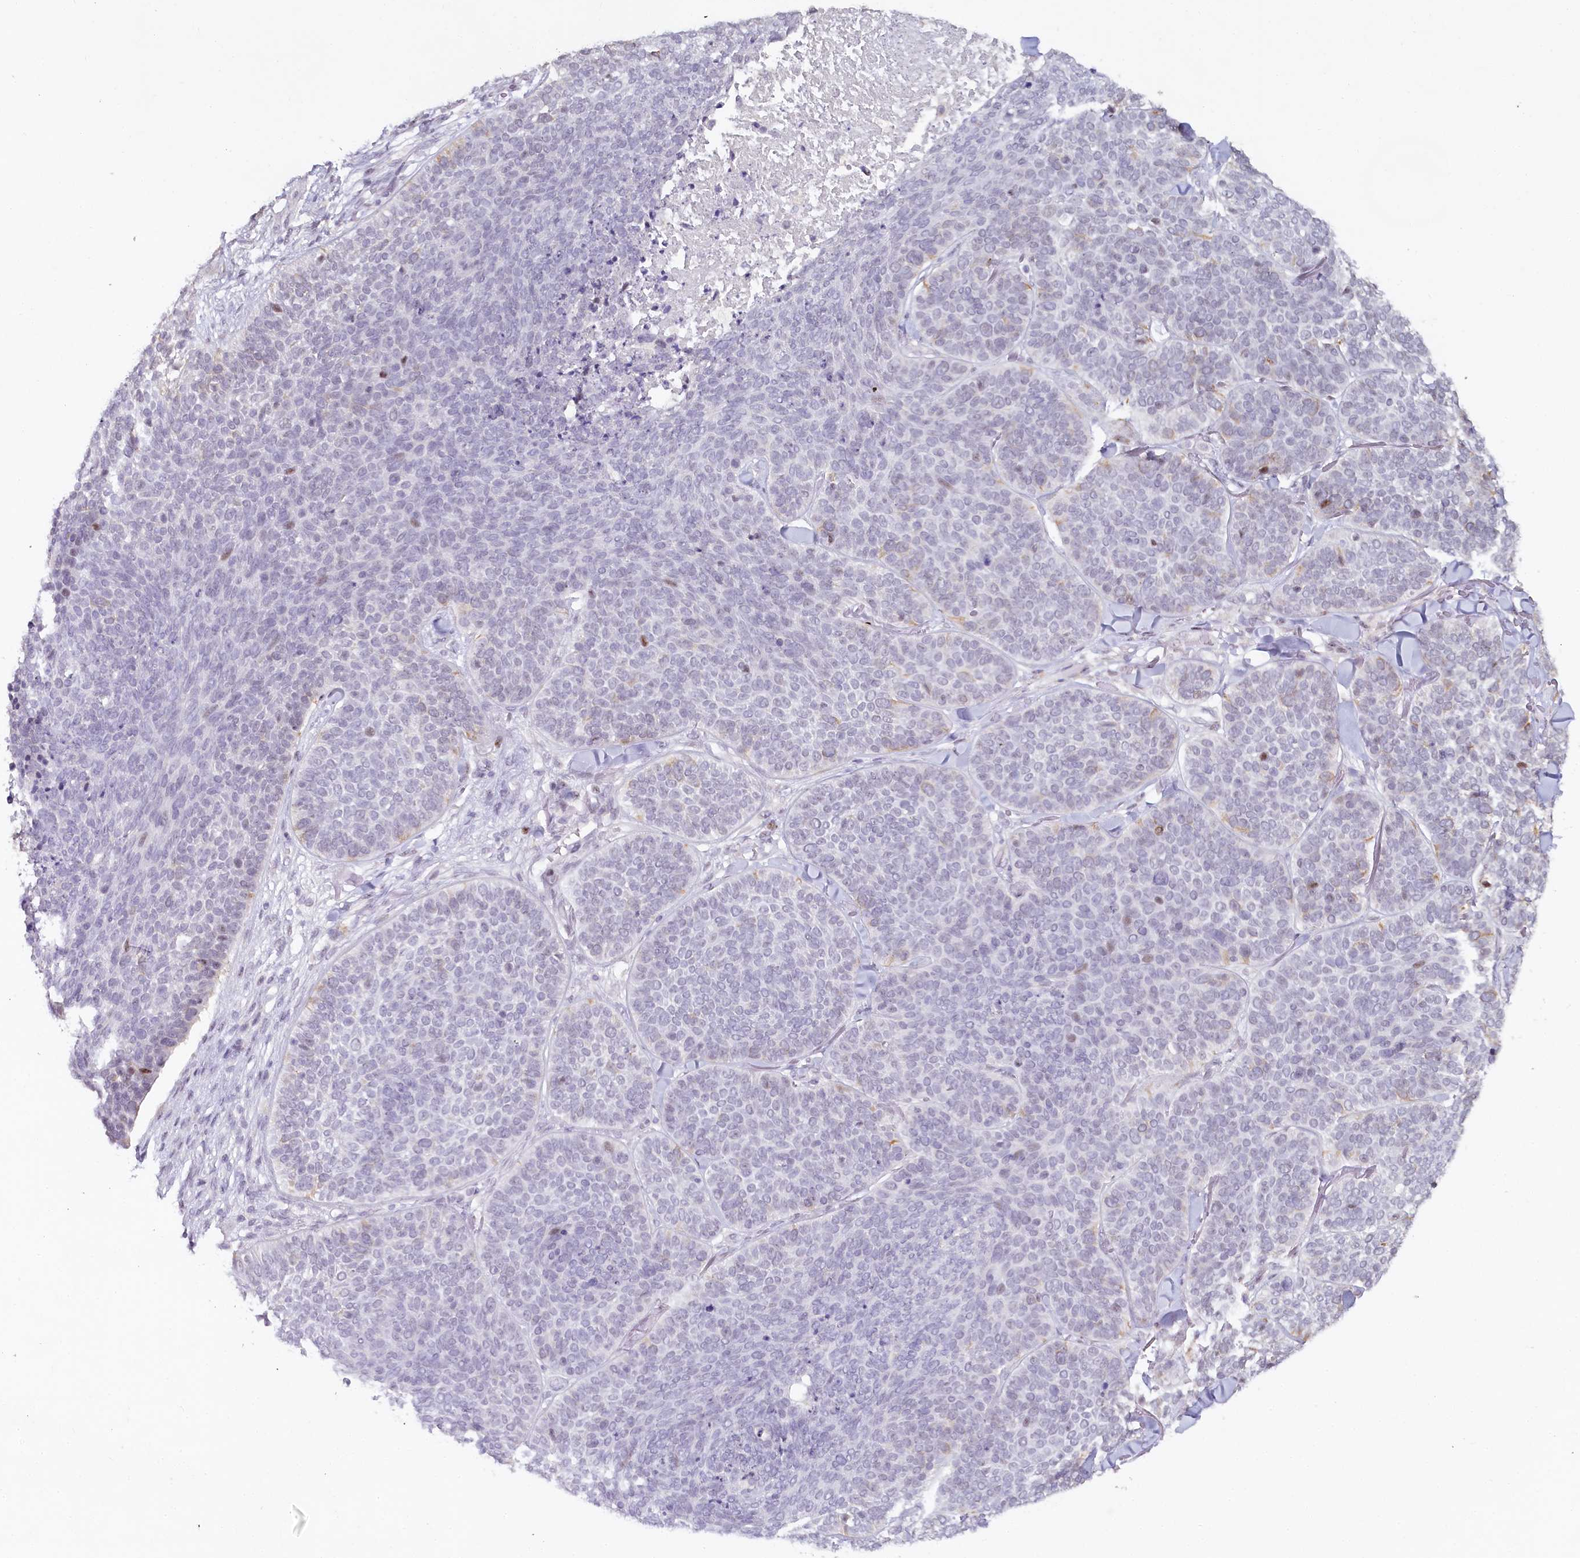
{"staining": {"intensity": "negative", "quantity": "none", "location": "none"}, "tissue": "skin cancer", "cell_type": "Tumor cells", "image_type": "cancer", "snomed": [{"axis": "morphology", "description": "Basal cell carcinoma"}, {"axis": "topography", "description": "Skin"}], "caption": "Protein analysis of skin basal cell carcinoma exhibits no significant staining in tumor cells. (Immunohistochemistry (ihc), brightfield microscopy, high magnification).", "gene": "HPD", "patient": {"sex": "male", "age": 85}}